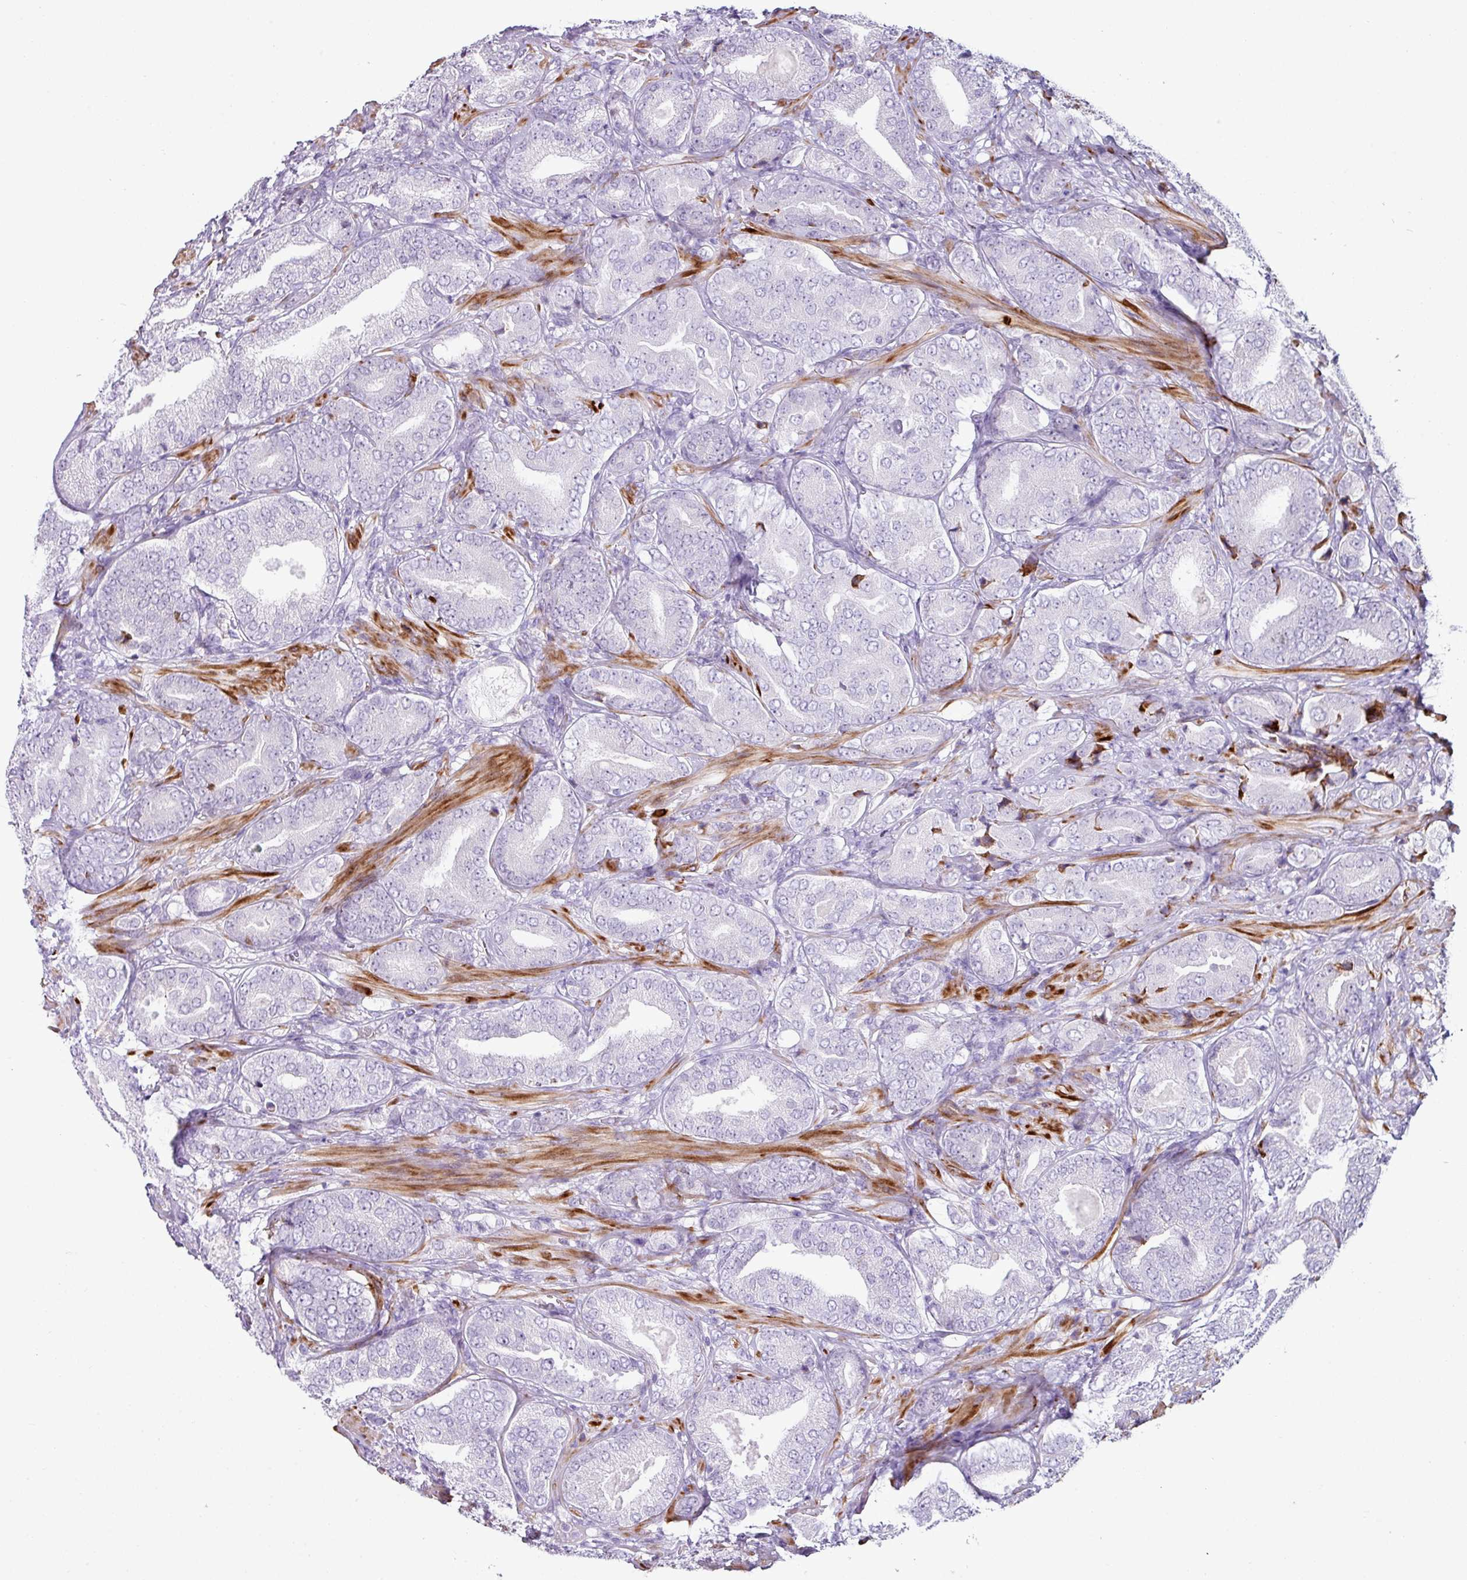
{"staining": {"intensity": "negative", "quantity": "none", "location": "none"}, "tissue": "prostate cancer", "cell_type": "Tumor cells", "image_type": "cancer", "snomed": [{"axis": "morphology", "description": "Adenocarcinoma, High grade"}, {"axis": "topography", "description": "Prostate"}], "caption": "Immunohistochemical staining of prostate cancer displays no significant staining in tumor cells.", "gene": "TRA2A", "patient": {"sex": "male", "age": 63}}